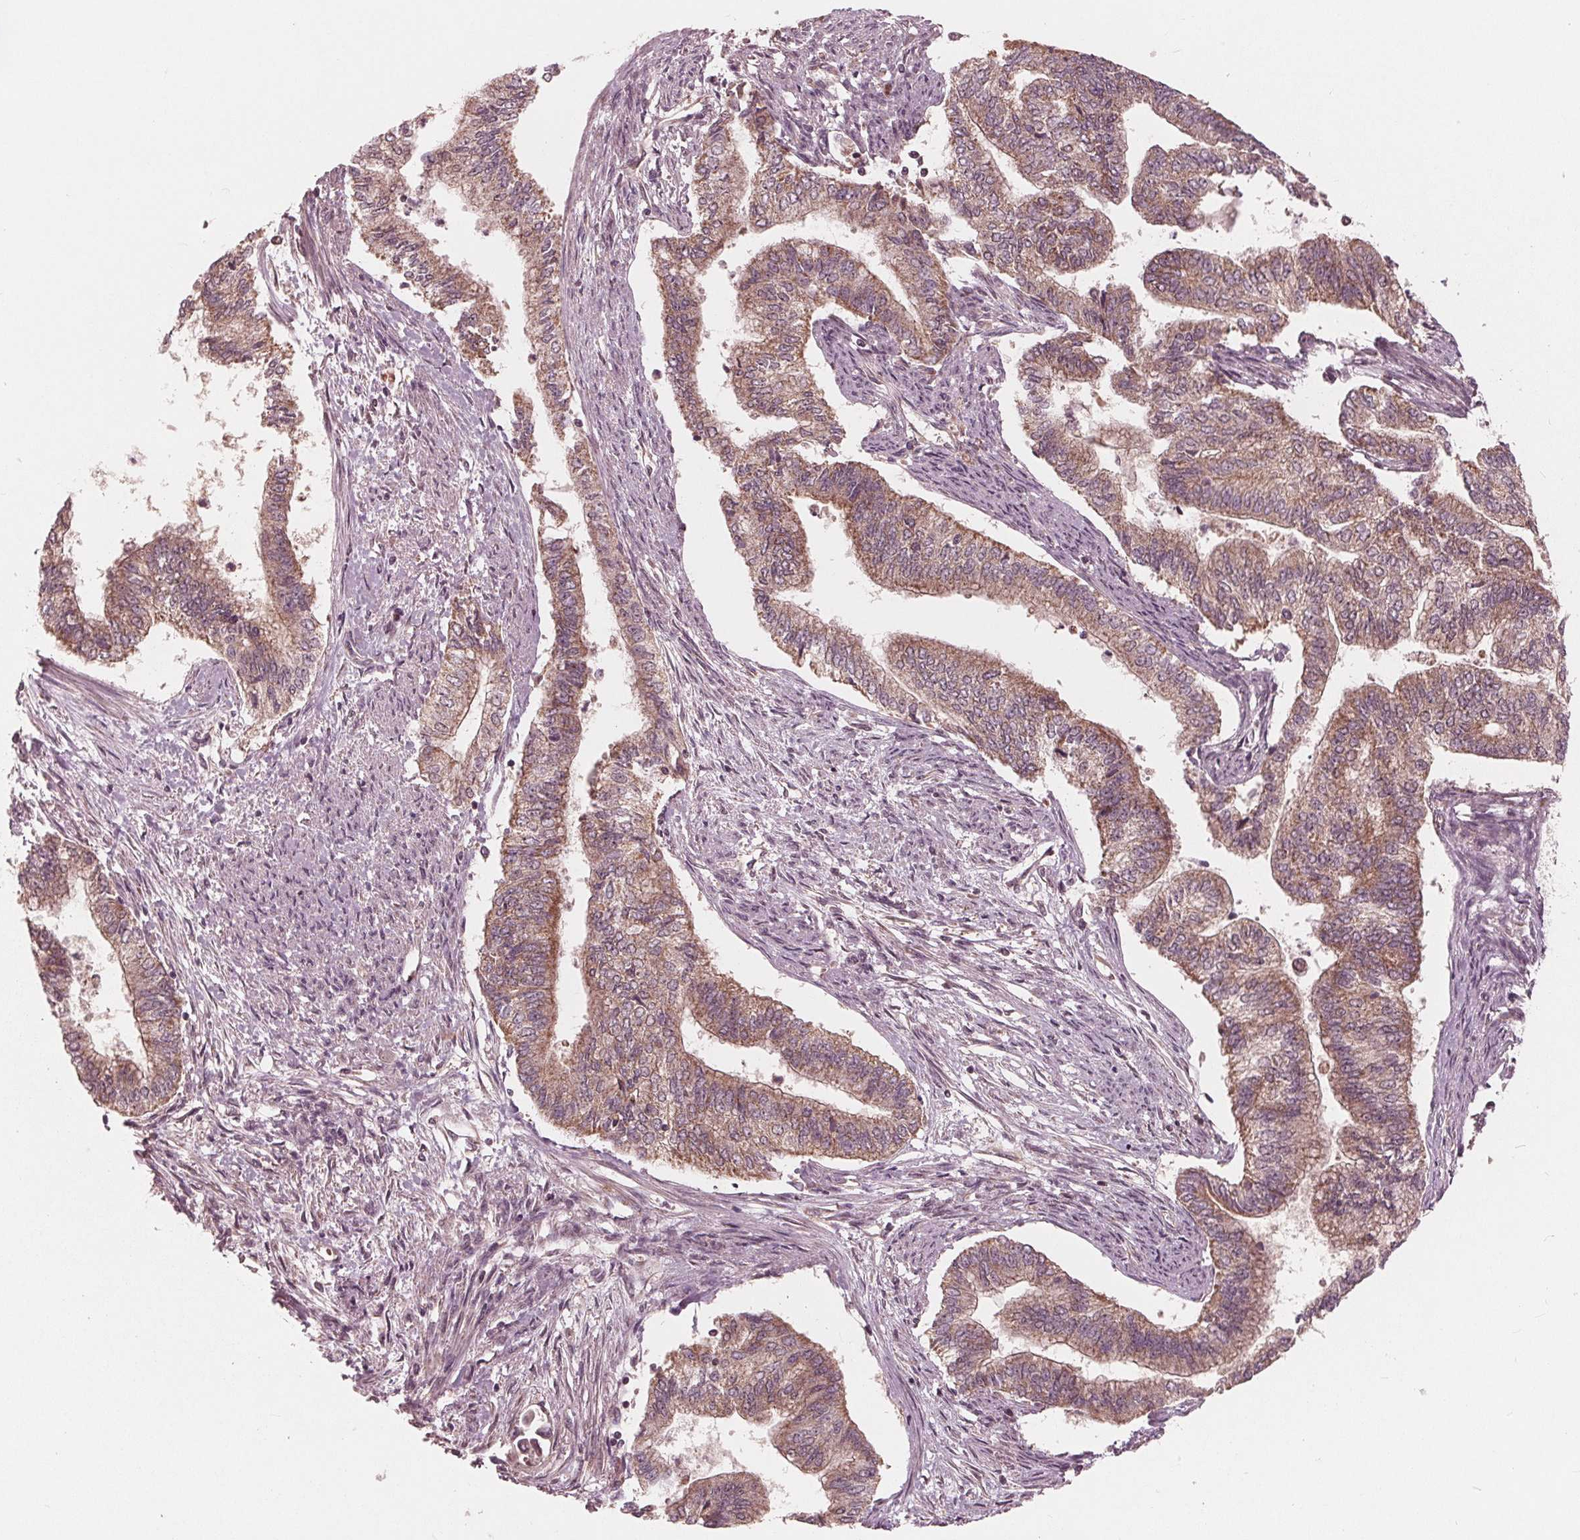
{"staining": {"intensity": "weak", "quantity": ">75%", "location": "cytoplasmic/membranous"}, "tissue": "endometrial cancer", "cell_type": "Tumor cells", "image_type": "cancer", "snomed": [{"axis": "morphology", "description": "Adenocarcinoma, NOS"}, {"axis": "topography", "description": "Endometrium"}], "caption": "A brown stain shows weak cytoplasmic/membranous expression of a protein in human endometrial cancer (adenocarcinoma) tumor cells.", "gene": "UBALD1", "patient": {"sex": "female", "age": 65}}